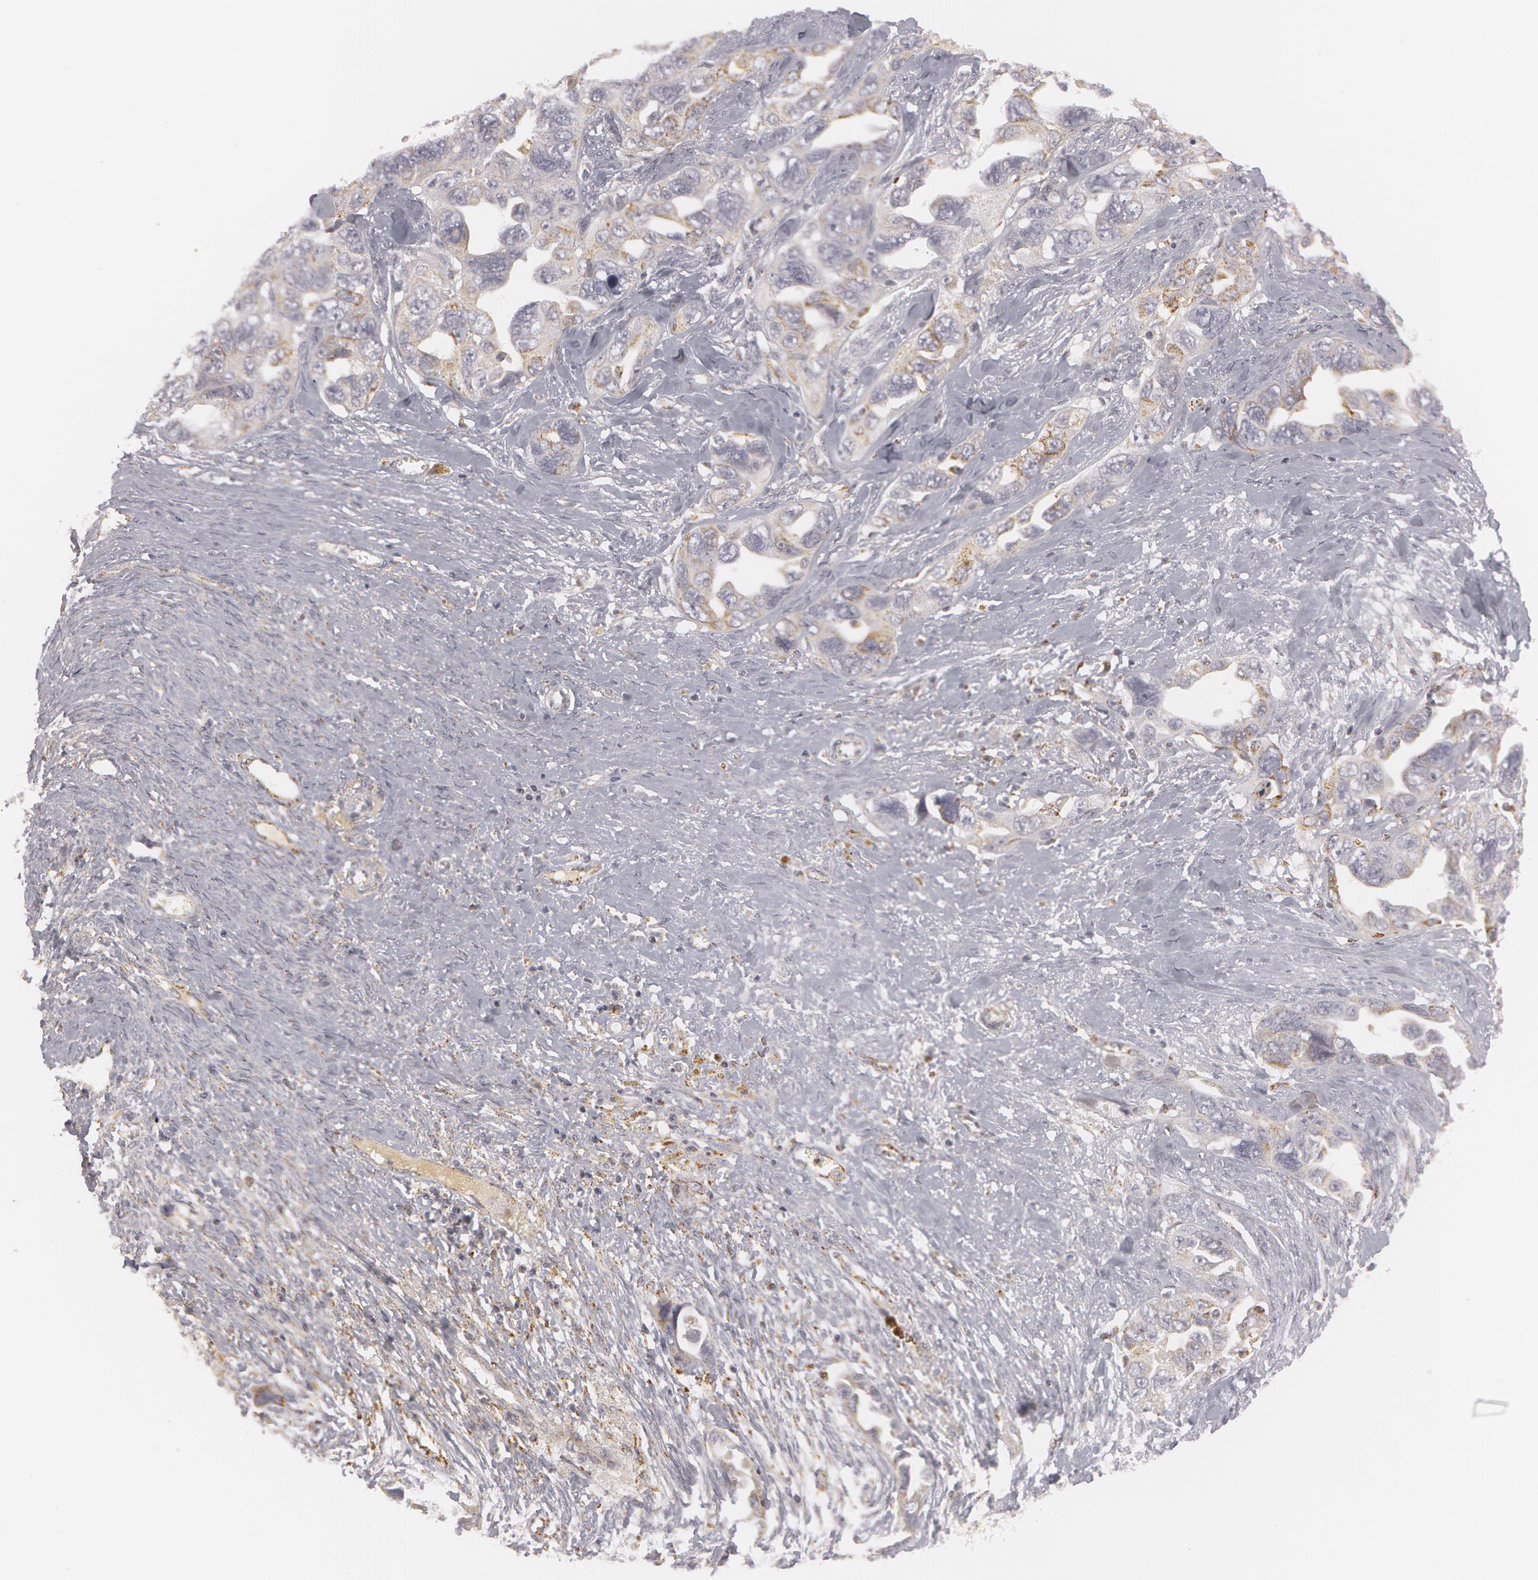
{"staining": {"intensity": "negative", "quantity": "none", "location": "none"}, "tissue": "ovarian cancer", "cell_type": "Tumor cells", "image_type": "cancer", "snomed": [{"axis": "morphology", "description": "Cystadenocarcinoma, serous, NOS"}, {"axis": "topography", "description": "Ovary"}], "caption": "Ovarian cancer (serous cystadenocarcinoma) was stained to show a protein in brown. There is no significant staining in tumor cells.", "gene": "C7", "patient": {"sex": "female", "age": 63}}